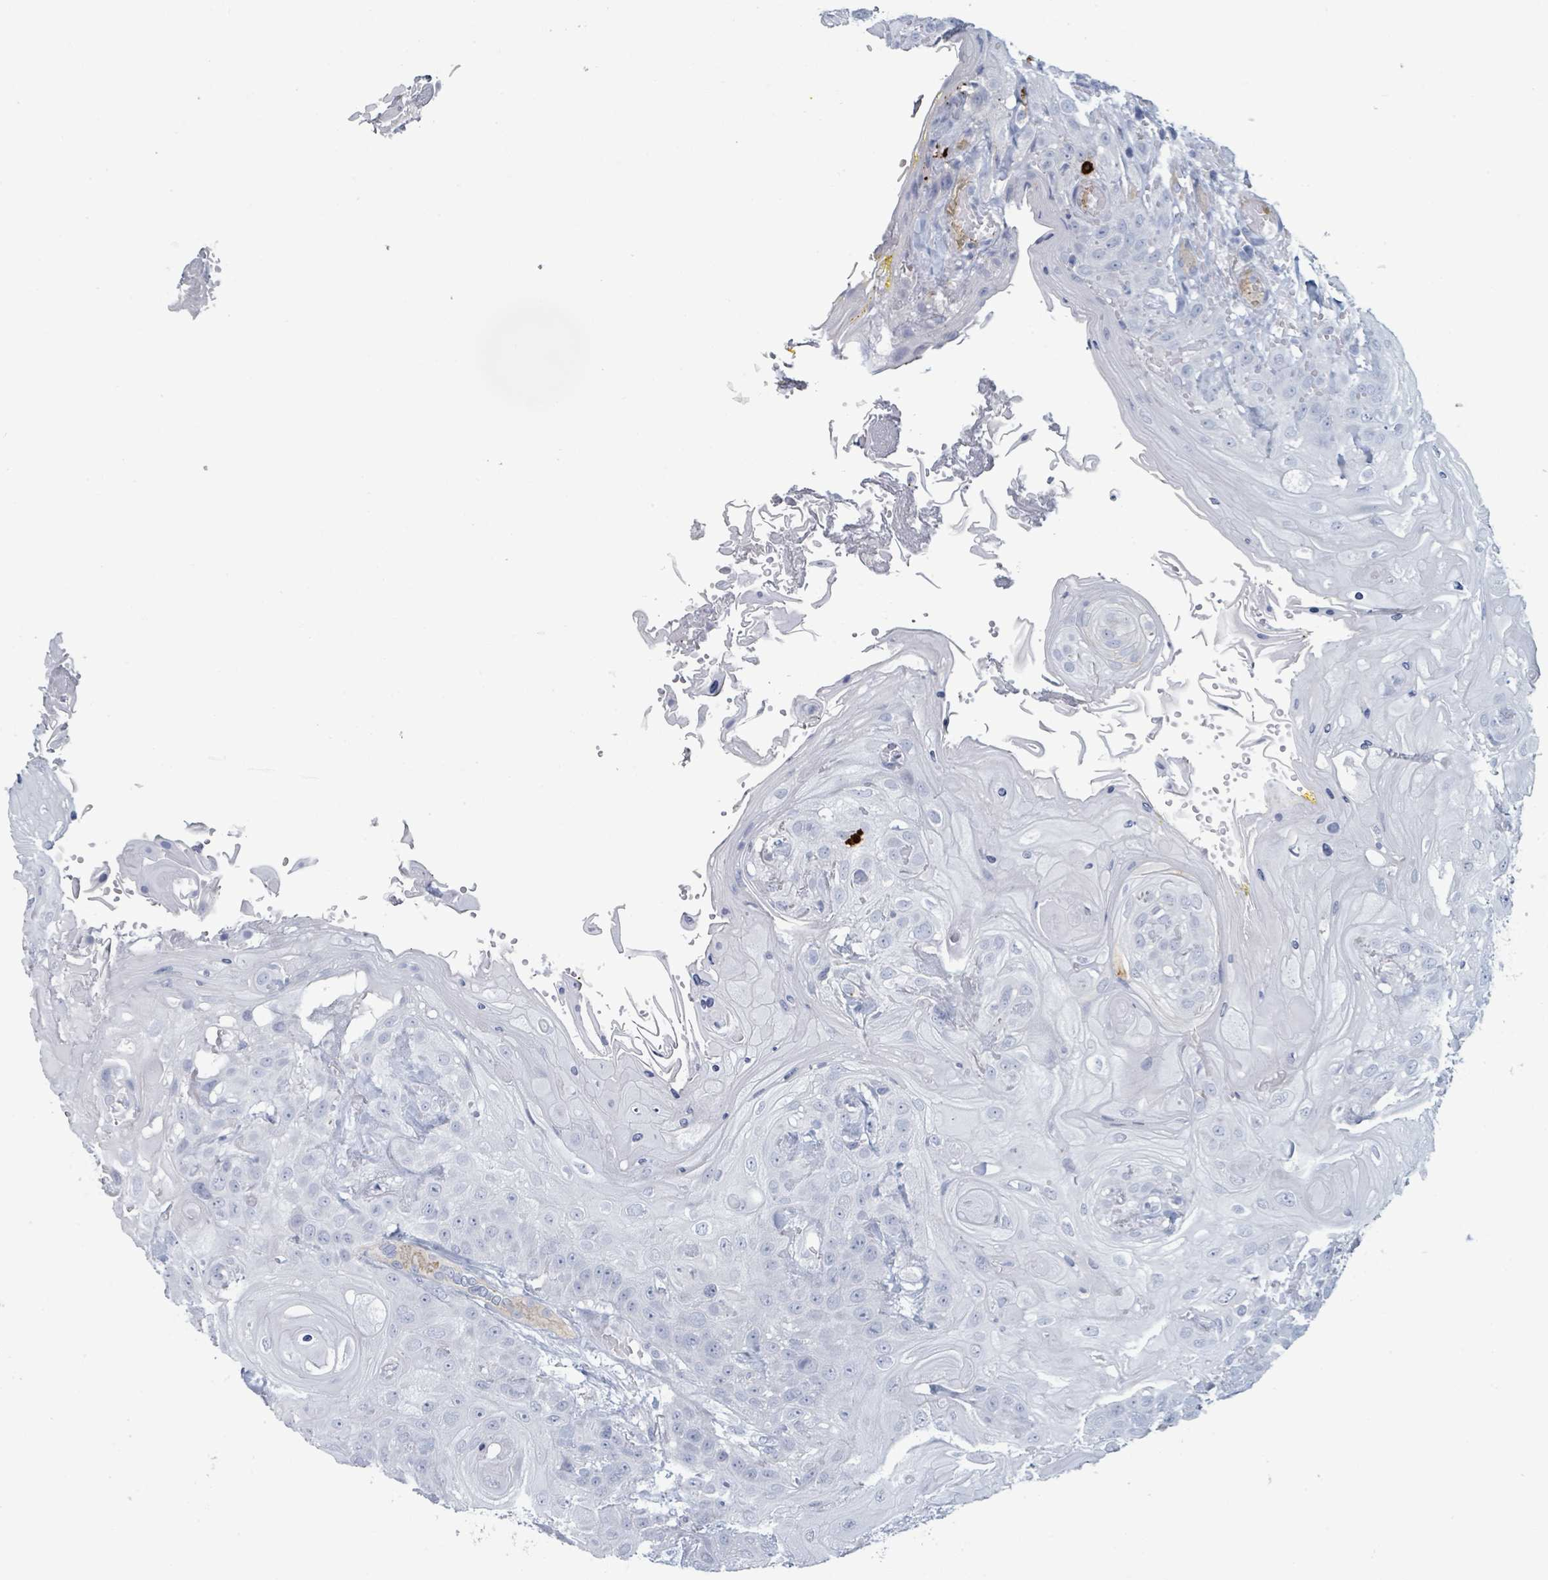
{"staining": {"intensity": "negative", "quantity": "none", "location": "none"}, "tissue": "head and neck cancer", "cell_type": "Tumor cells", "image_type": "cancer", "snomed": [{"axis": "morphology", "description": "Squamous cell carcinoma, NOS"}, {"axis": "topography", "description": "Head-Neck"}], "caption": "This is an immunohistochemistry photomicrograph of head and neck cancer (squamous cell carcinoma). There is no expression in tumor cells.", "gene": "VPS13D", "patient": {"sex": "female", "age": 43}}